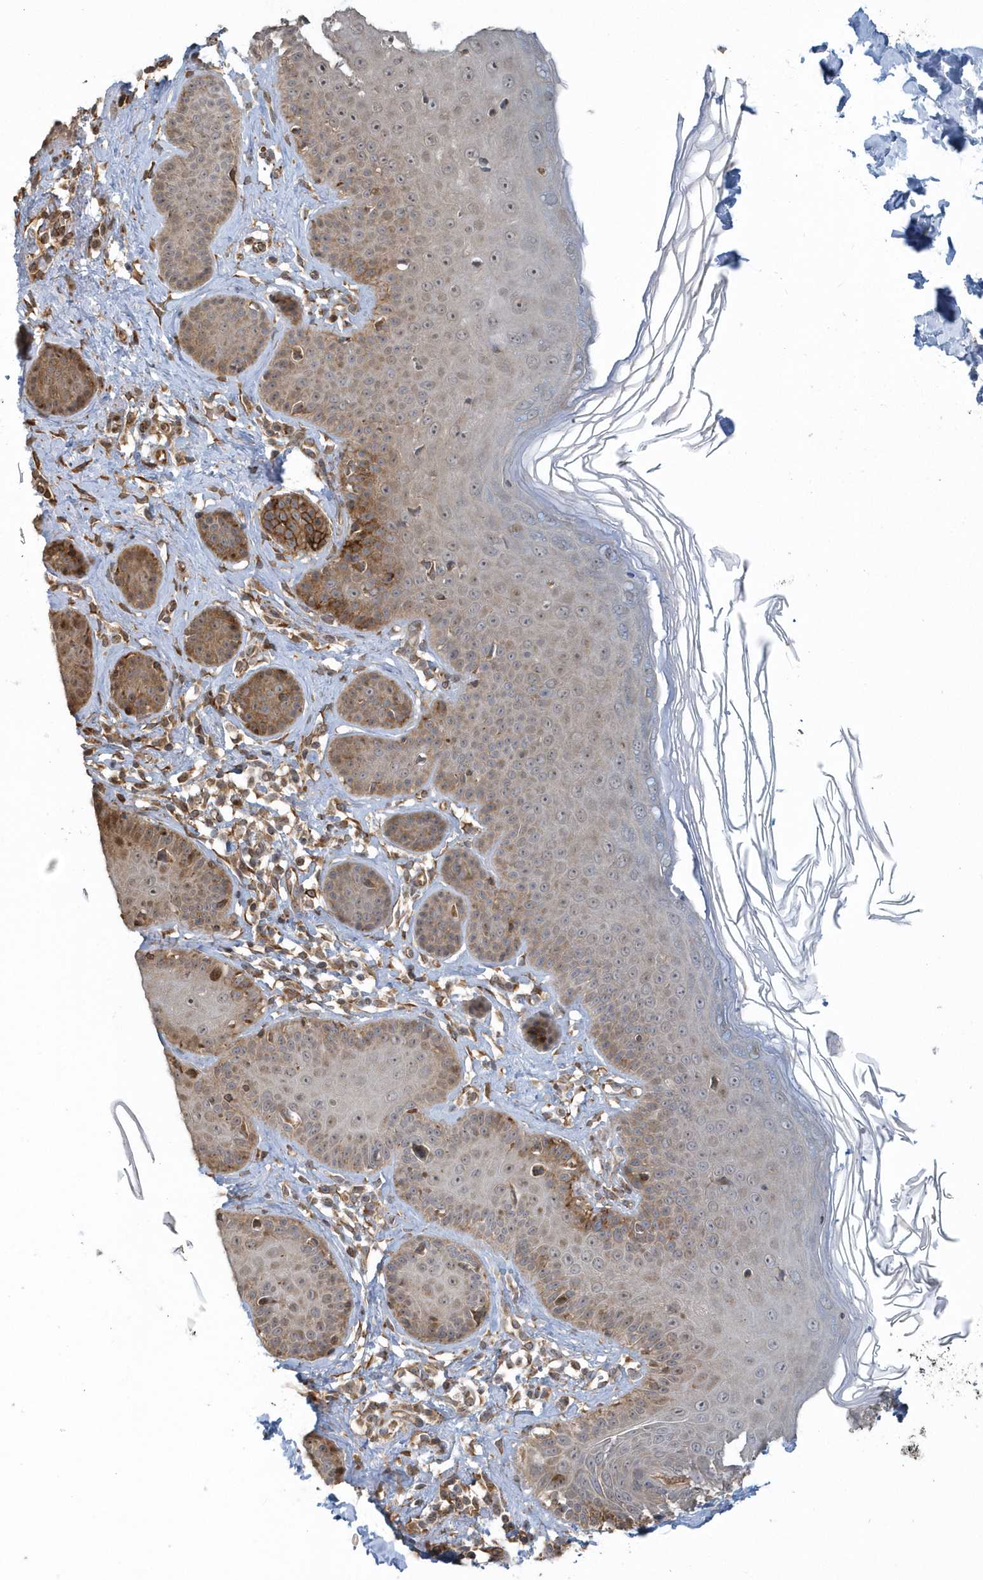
{"staining": {"intensity": "moderate", "quantity": ">75%", "location": "cytoplasmic/membranous"}, "tissue": "skin", "cell_type": "Fibroblasts", "image_type": "normal", "snomed": [{"axis": "morphology", "description": "Normal tissue, NOS"}, {"axis": "topography", "description": "Skin"}], "caption": "Moderate cytoplasmic/membranous protein expression is appreciated in about >75% of fibroblasts in skin.", "gene": "THG1L", "patient": {"sex": "male", "age": 52}}